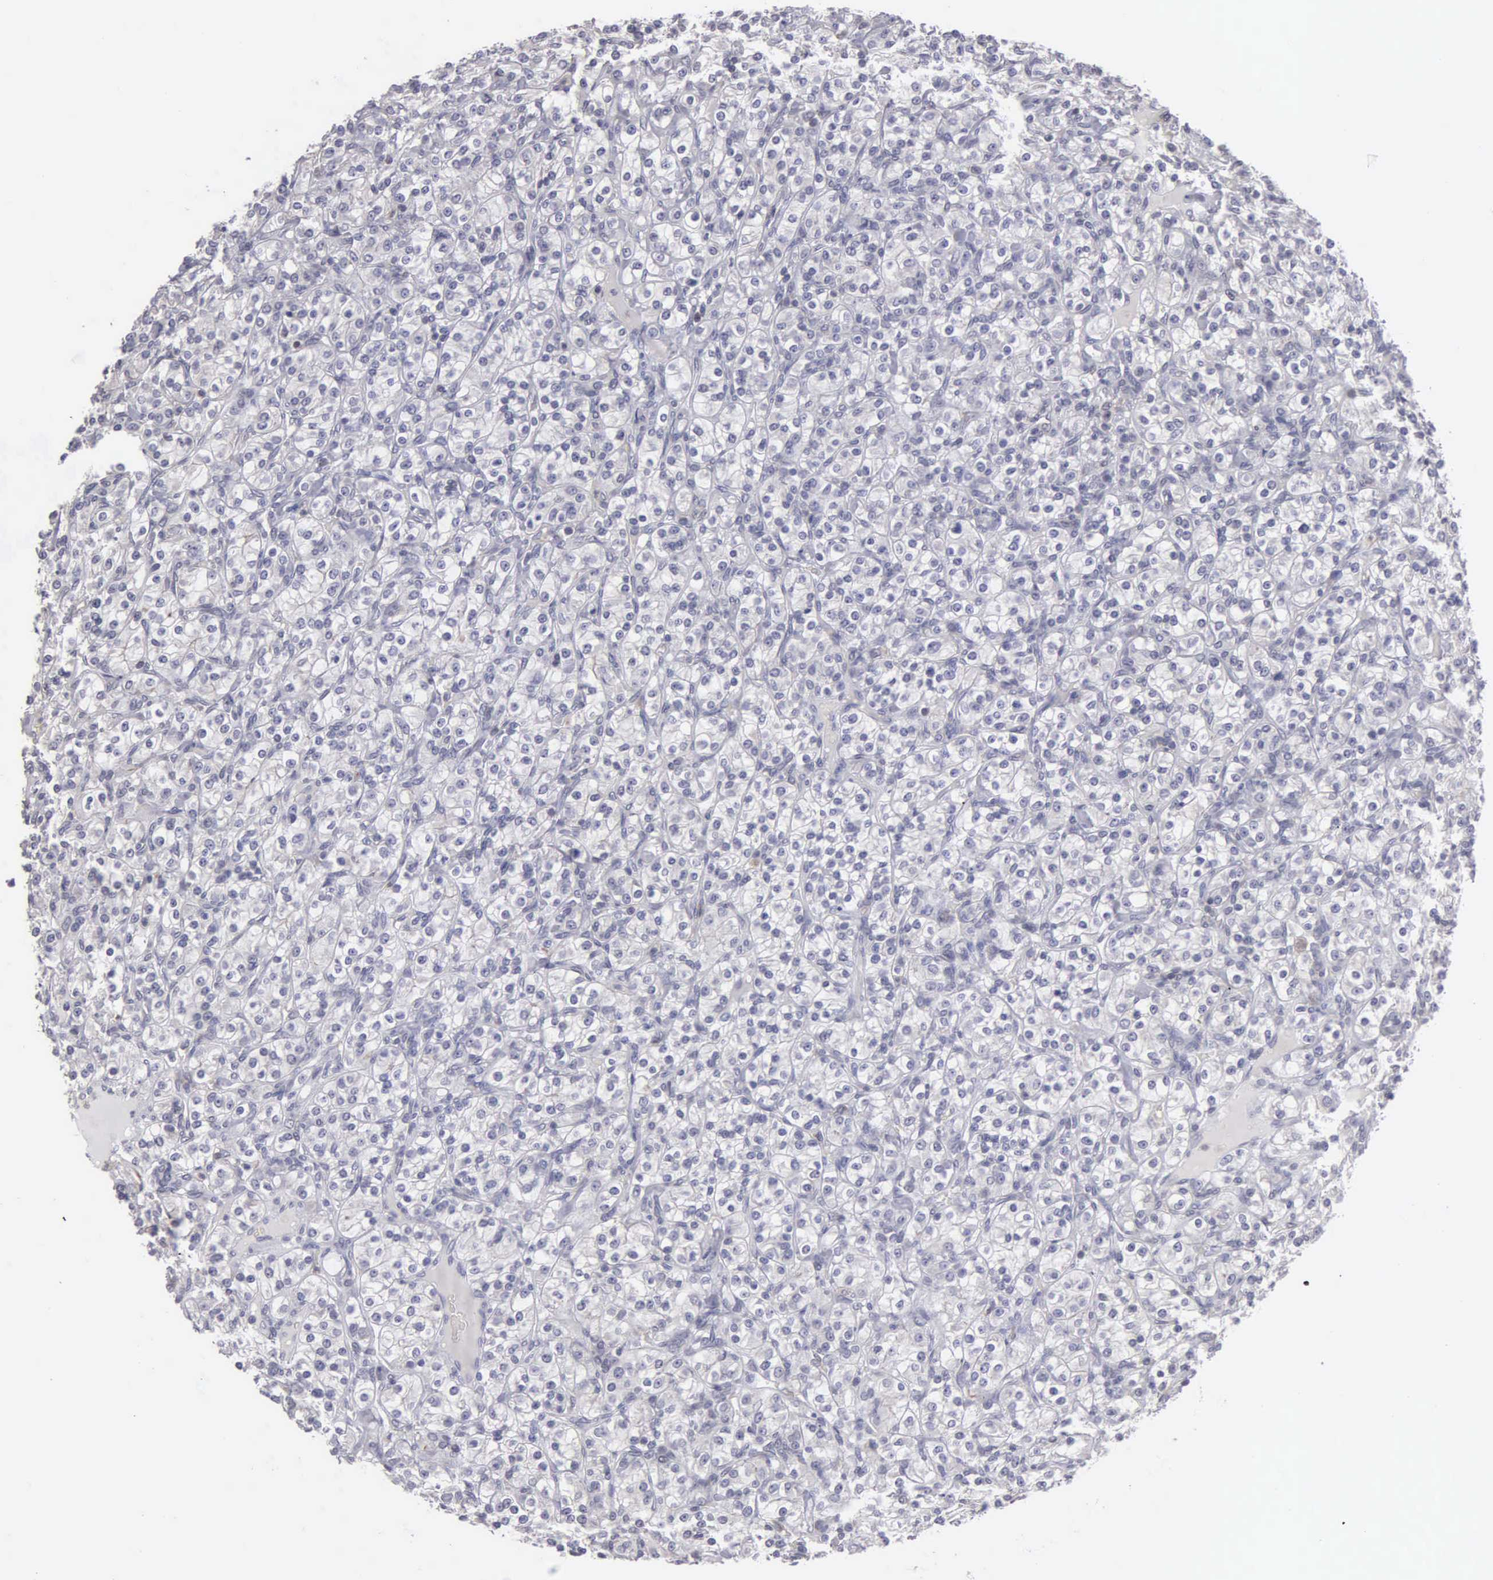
{"staining": {"intensity": "negative", "quantity": "none", "location": "none"}, "tissue": "renal cancer", "cell_type": "Tumor cells", "image_type": "cancer", "snomed": [{"axis": "morphology", "description": "Adenocarcinoma, NOS"}, {"axis": "topography", "description": "Kidney"}], "caption": "DAB (3,3'-diaminobenzidine) immunohistochemical staining of human renal cancer shows no significant positivity in tumor cells.", "gene": "BRD1", "patient": {"sex": "male", "age": 77}}